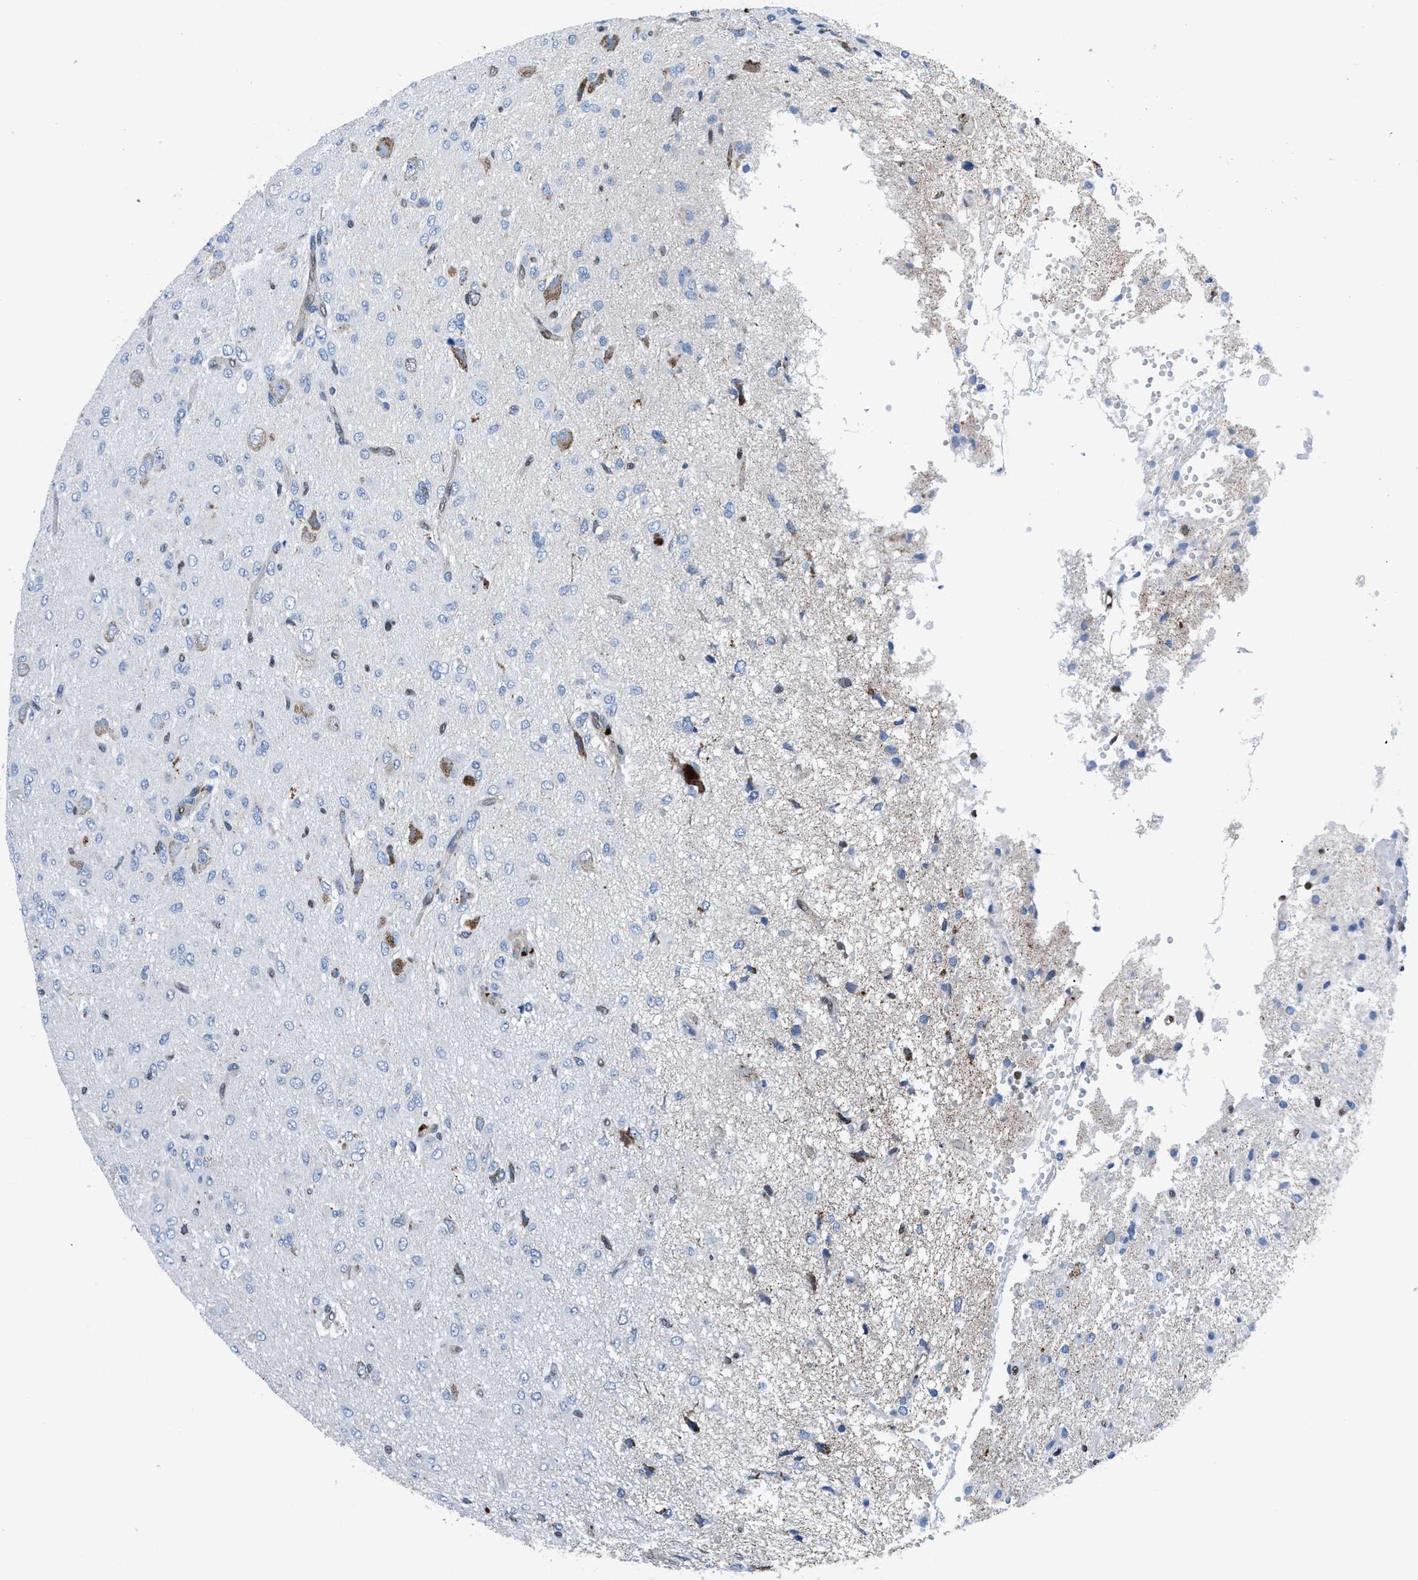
{"staining": {"intensity": "negative", "quantity": "none", "location": "none"}, "tissue": "glioma", "cell_type": "Tumor cells", "image_type": "cancer", "snomed": [{"axis": "morphology", "description": "Glioma, malignant, High grade"}, {"axis": "topography", "description": "Brain"}], "caption": "This is an immunohistochemistry histopathology image of malignant high-grade glioma. There is no positivity in tumor cells.", "gene": "LMO2", "patient": {"sex": "female", "age": 59}}